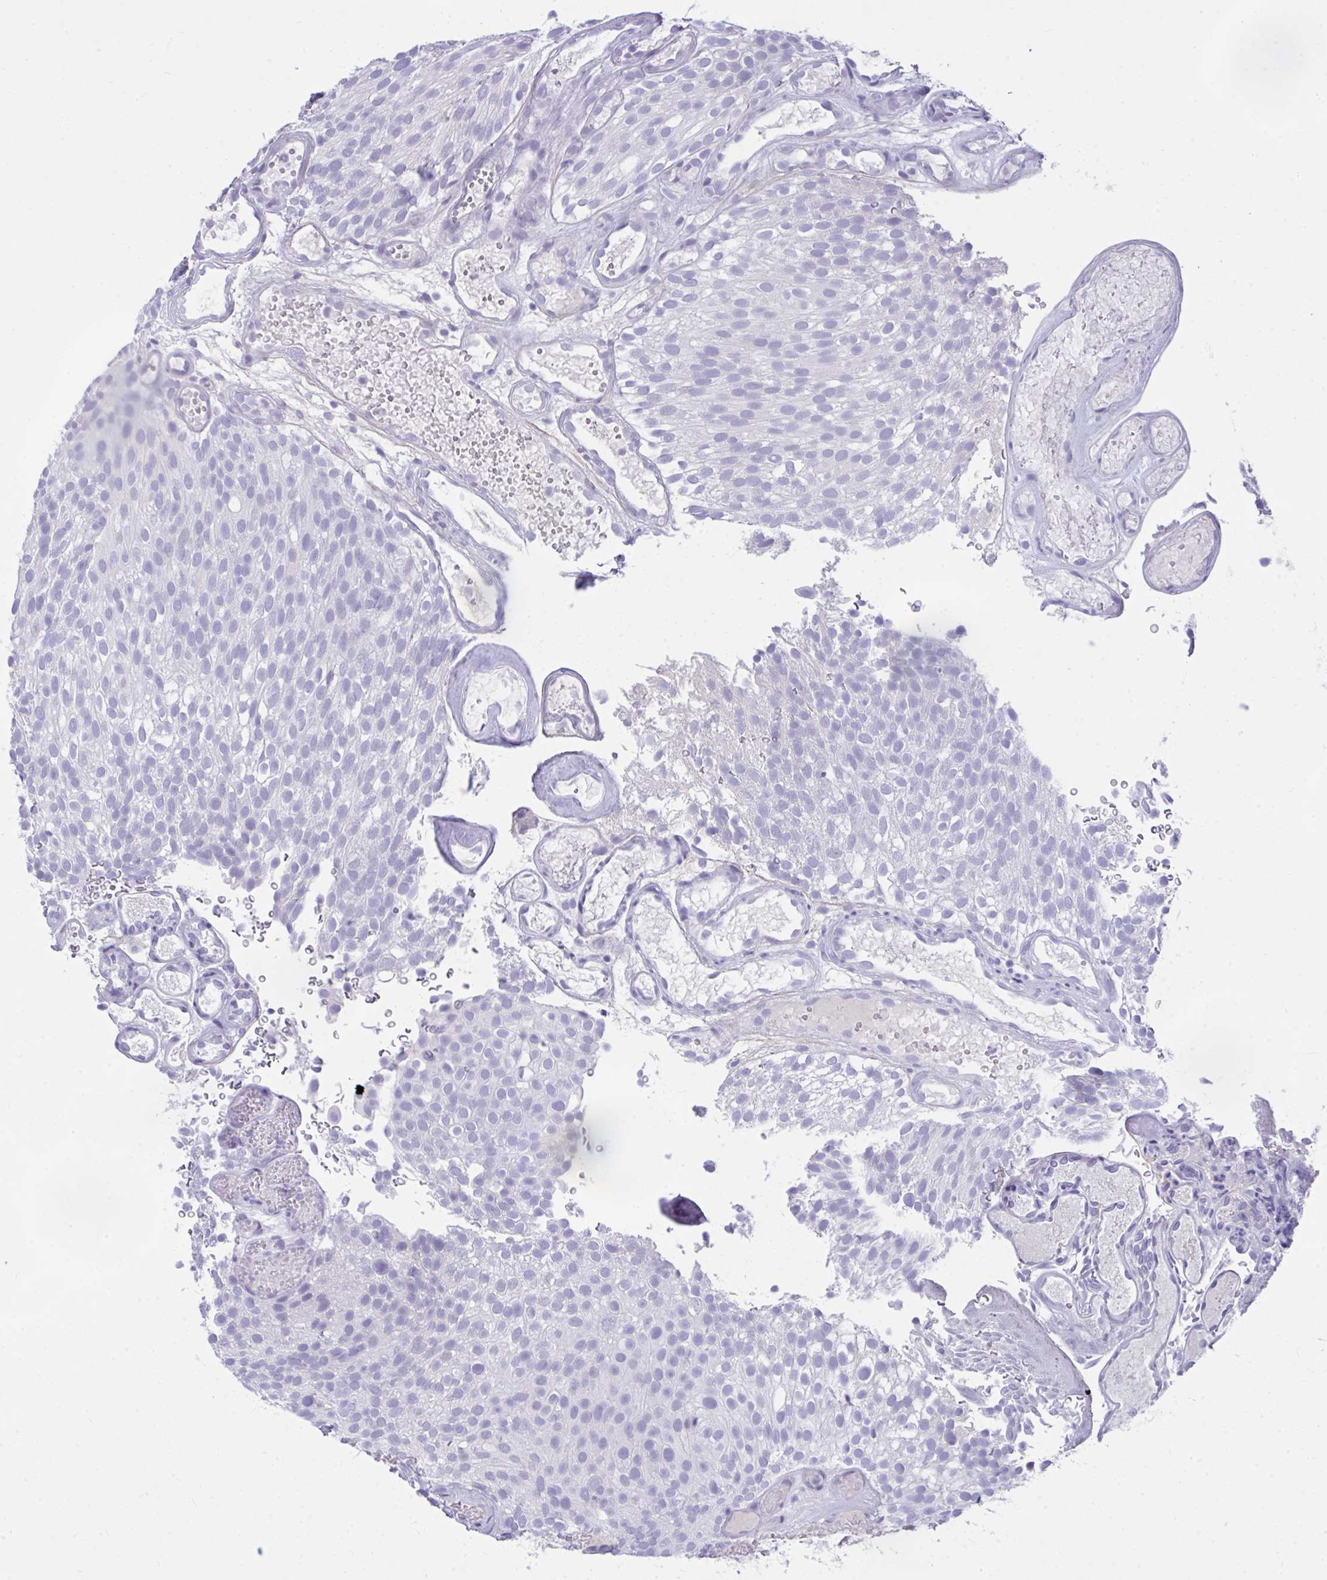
{"staining": {"intensity": "negative", "quantity": "none", "location": "none"}, "tissue": "urothelial cancer", "cell_type": "Tumor cells", "image_type": "cancer", "snomed": [{"axis": "morphology", "description": "Urothelial carcinoma, Low grade"}, {"axis": "topography", "description": "Urinary bladder"}], "caption": "A high-resolution image shows immunohistochemistry staining of urothelial cancer, which reveals no significant positivity in tumor cells. Nuclei are stained in blue.", "gene": "PIGZ", "patient": {"sex": "male", "age": 78}}